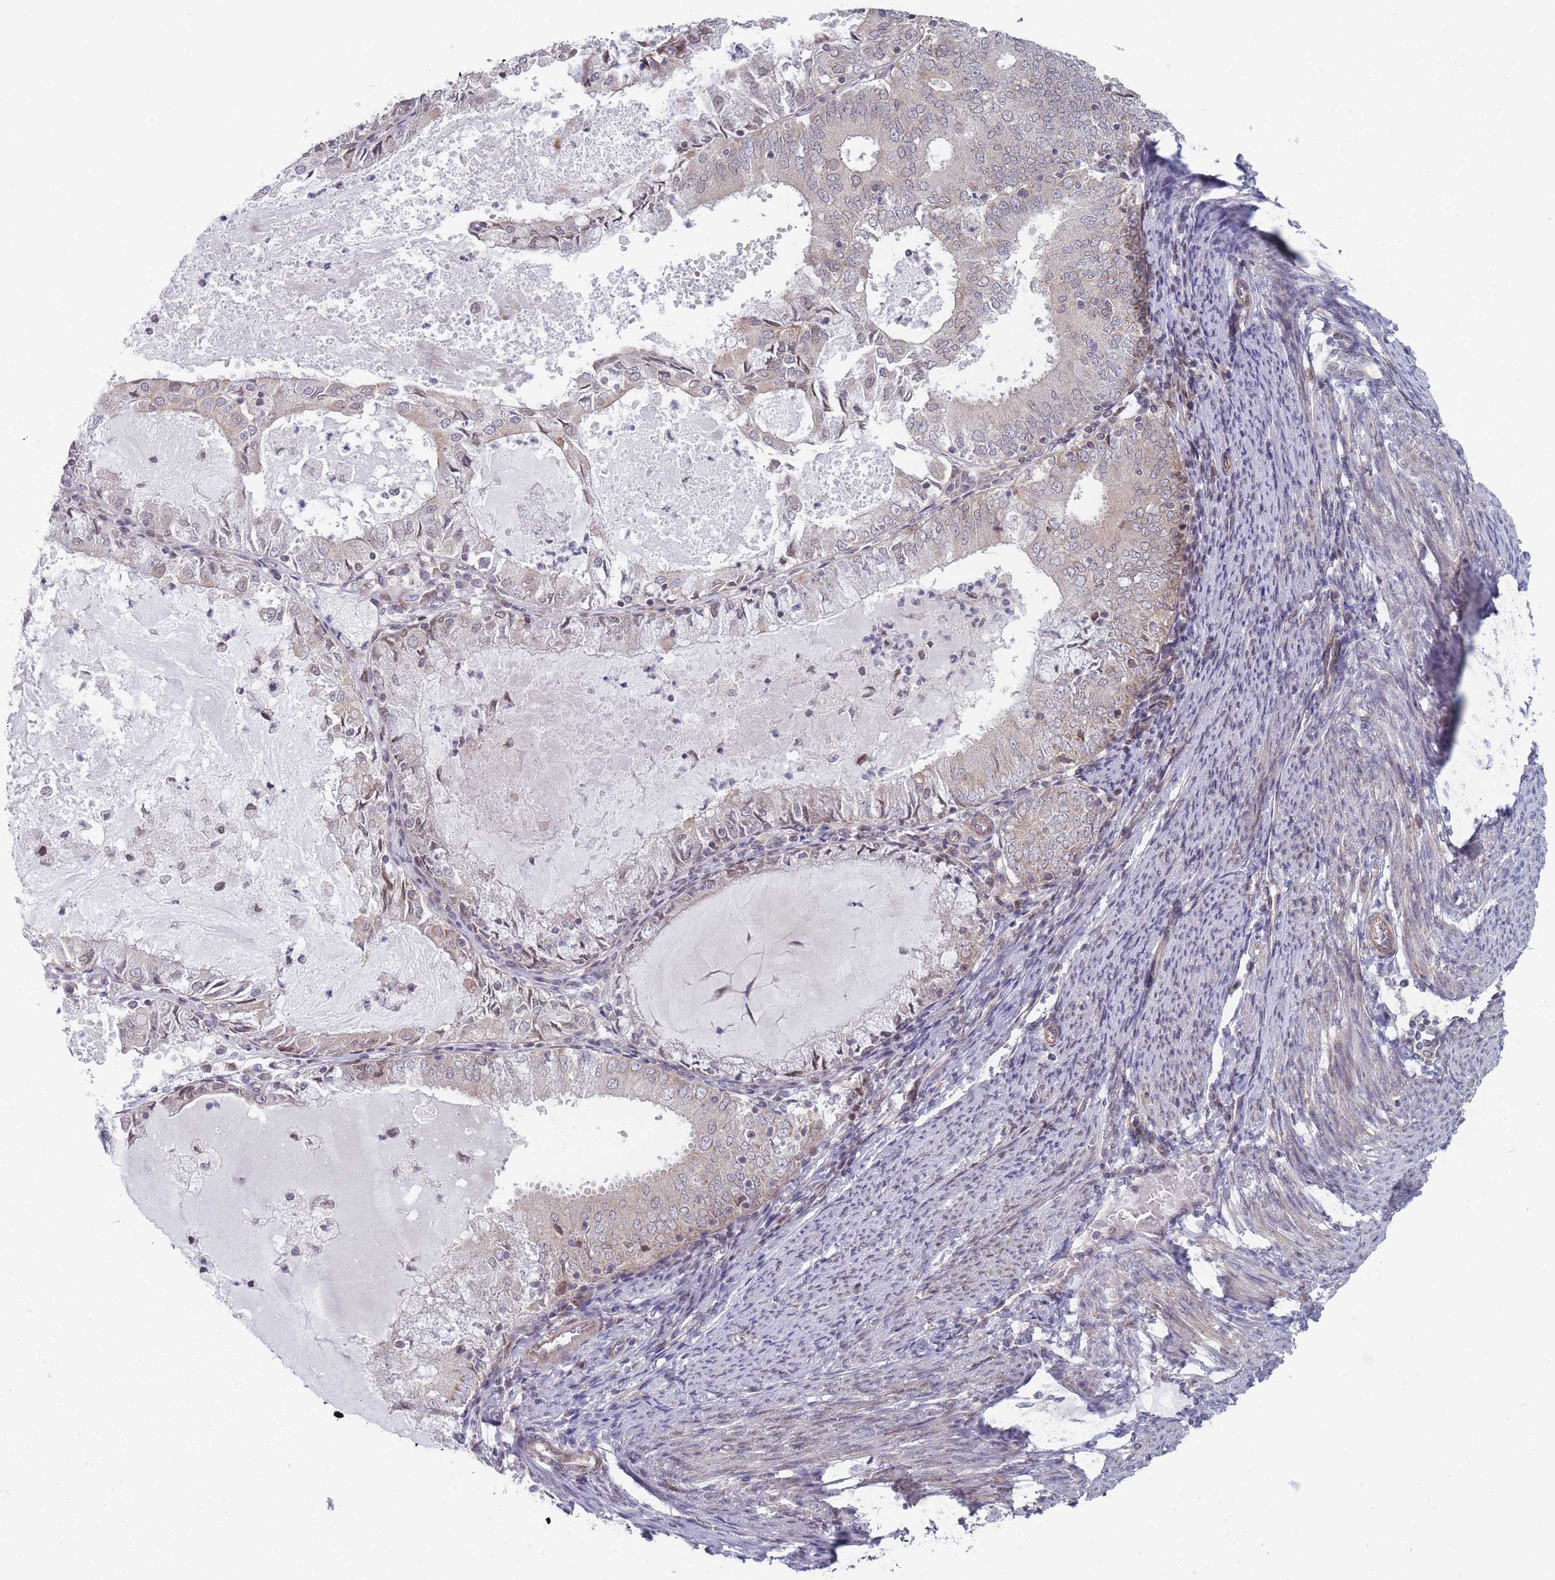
{"staining": {"intensity": "weak", "quantity": "<25%", "location": "cytoplasmic/membranous"}, "tissue": "endometrial cancer", "cell_type": "Tumor cells", "image_type": "cancer", "snomed": [{"axis": "morphology", "description": "Adenocarcinoma, NOS"}, {"axis": "topography", "description": "Endometrium"}], "caption": "This histopathology image is of endometrial adenocarcinoma stained with immunohistochemistry (IHC) to label a protein in brown with the nuclei are counter-stained blue. There is no staining in tumor cells.", "gene": "VRK2", "patient": {"sex": "female", "age": 57}}